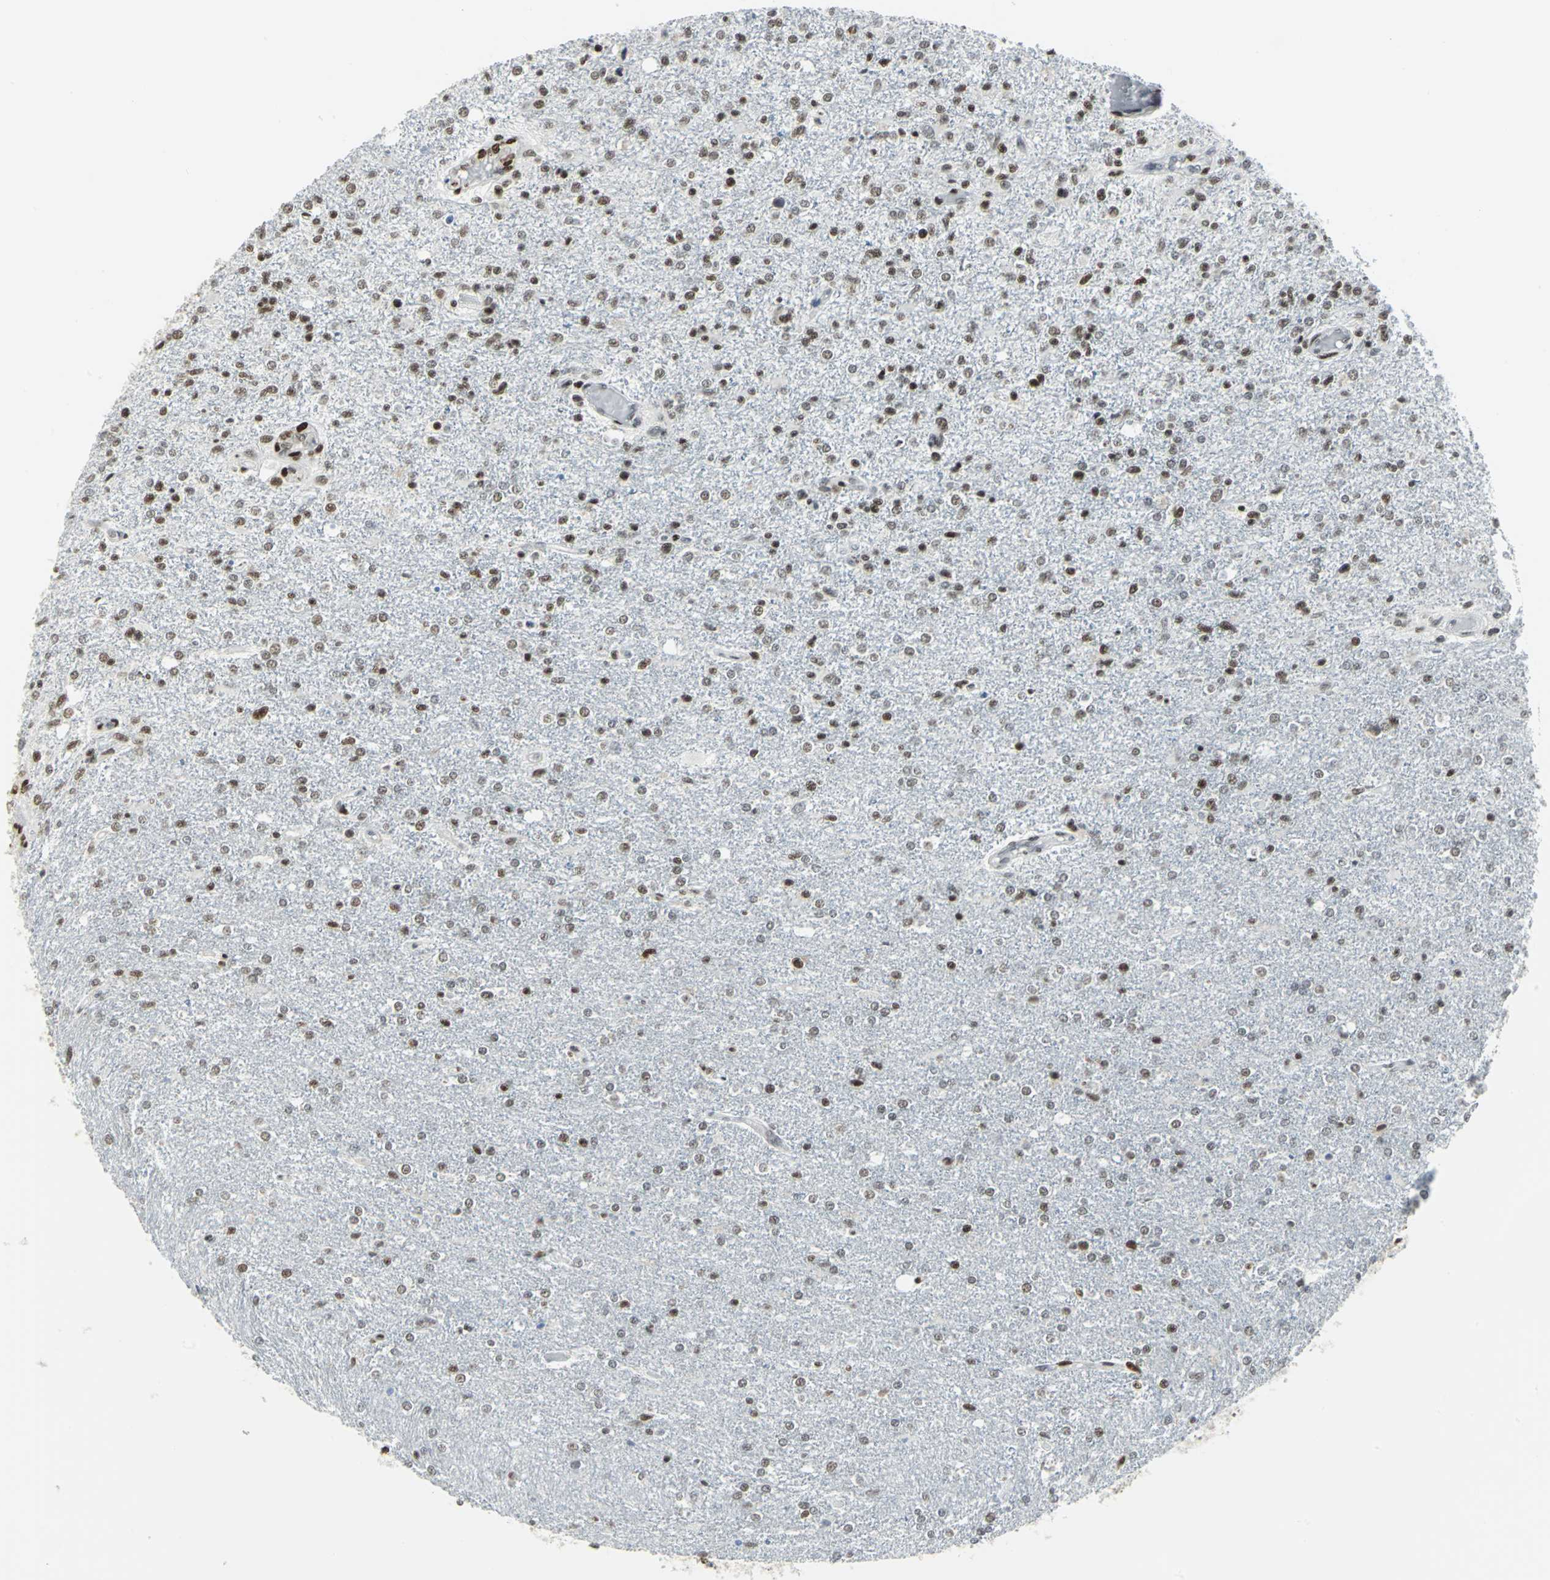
{"staining": {"intensity": "moderate", "quantity": ">75%", "location": "nuclear"}, "tissue": "glioma", "cell_type": "Tumor cells", "image_type": "cancer", "snomed": [{"axis": "morphology", "description": "Glioma, malignant, High grade"}, {"axis": "topography", "description": "Cerebral cortex"}], "caption": "A photomicrograph of human glioma stained for a protein displays moderate nuclear brown staining in tumor cells. The staining is performed using DAB (3,3'-diaminobenzidine) brown chromogen to label protein expression. The nuclei are counter-stained blue using hematoxylin.", "gene": "SMARCA4", "patient": {"sex": "male", "age": 76}}